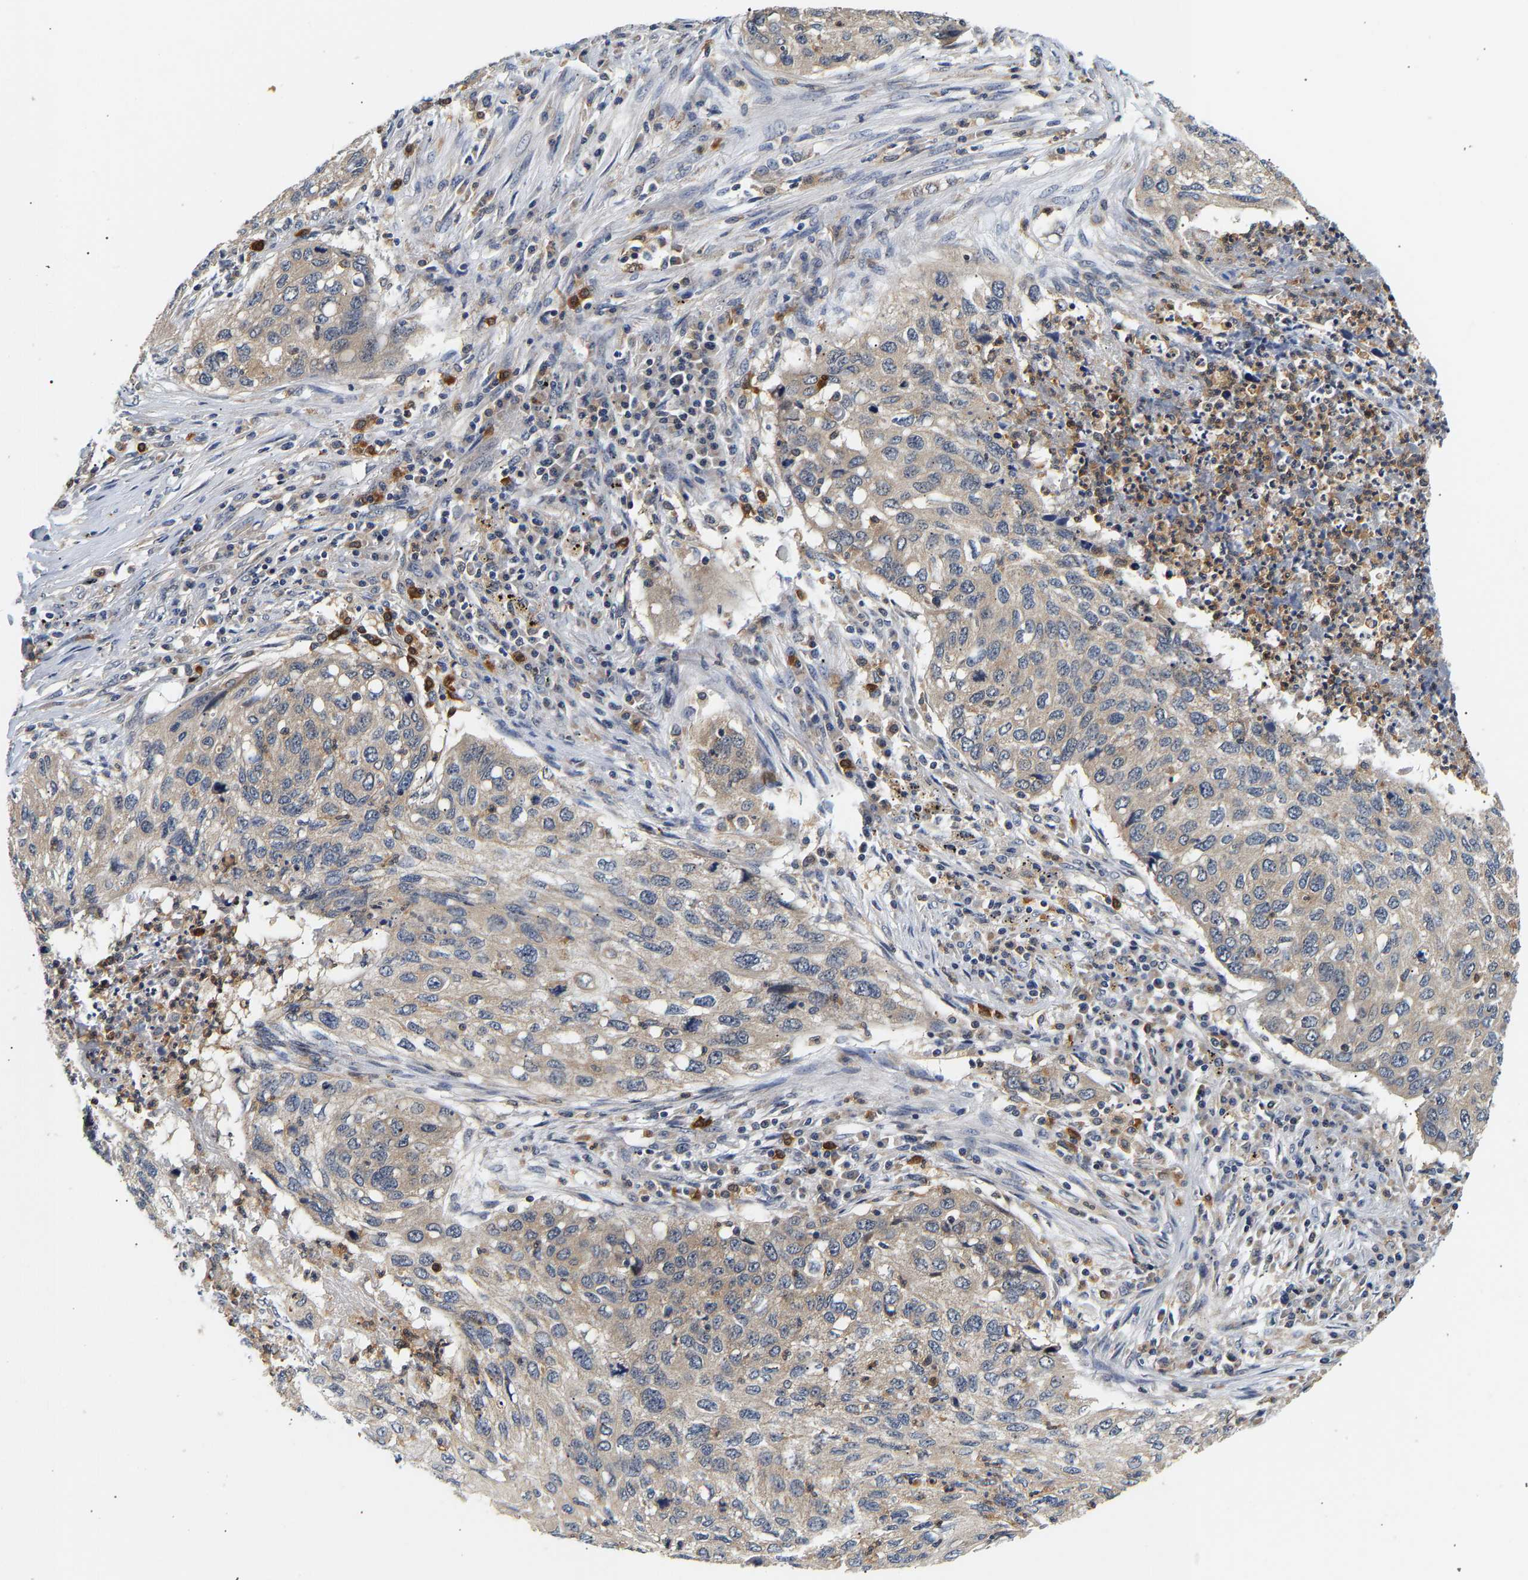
{"staining": {"intensity": "negative", "quantity": "none", "location": "none"}, "tissue": "lung cancer", "cell_type": "Tumor cells", "image_type": "cancer", "snomed": [{"axis": "morphology", "description": "Squamous cell carcinoma, NOS"}, {"axis": "topography", "description": "Lung"}], "caption": "DAB (3,3'-diaminobenzidine) immunohistochemical staining of lung cancer exhibits no significant positivity in tumor cells.", "gene": "PPID", "patient": {"sex": "female", "age": 63}}